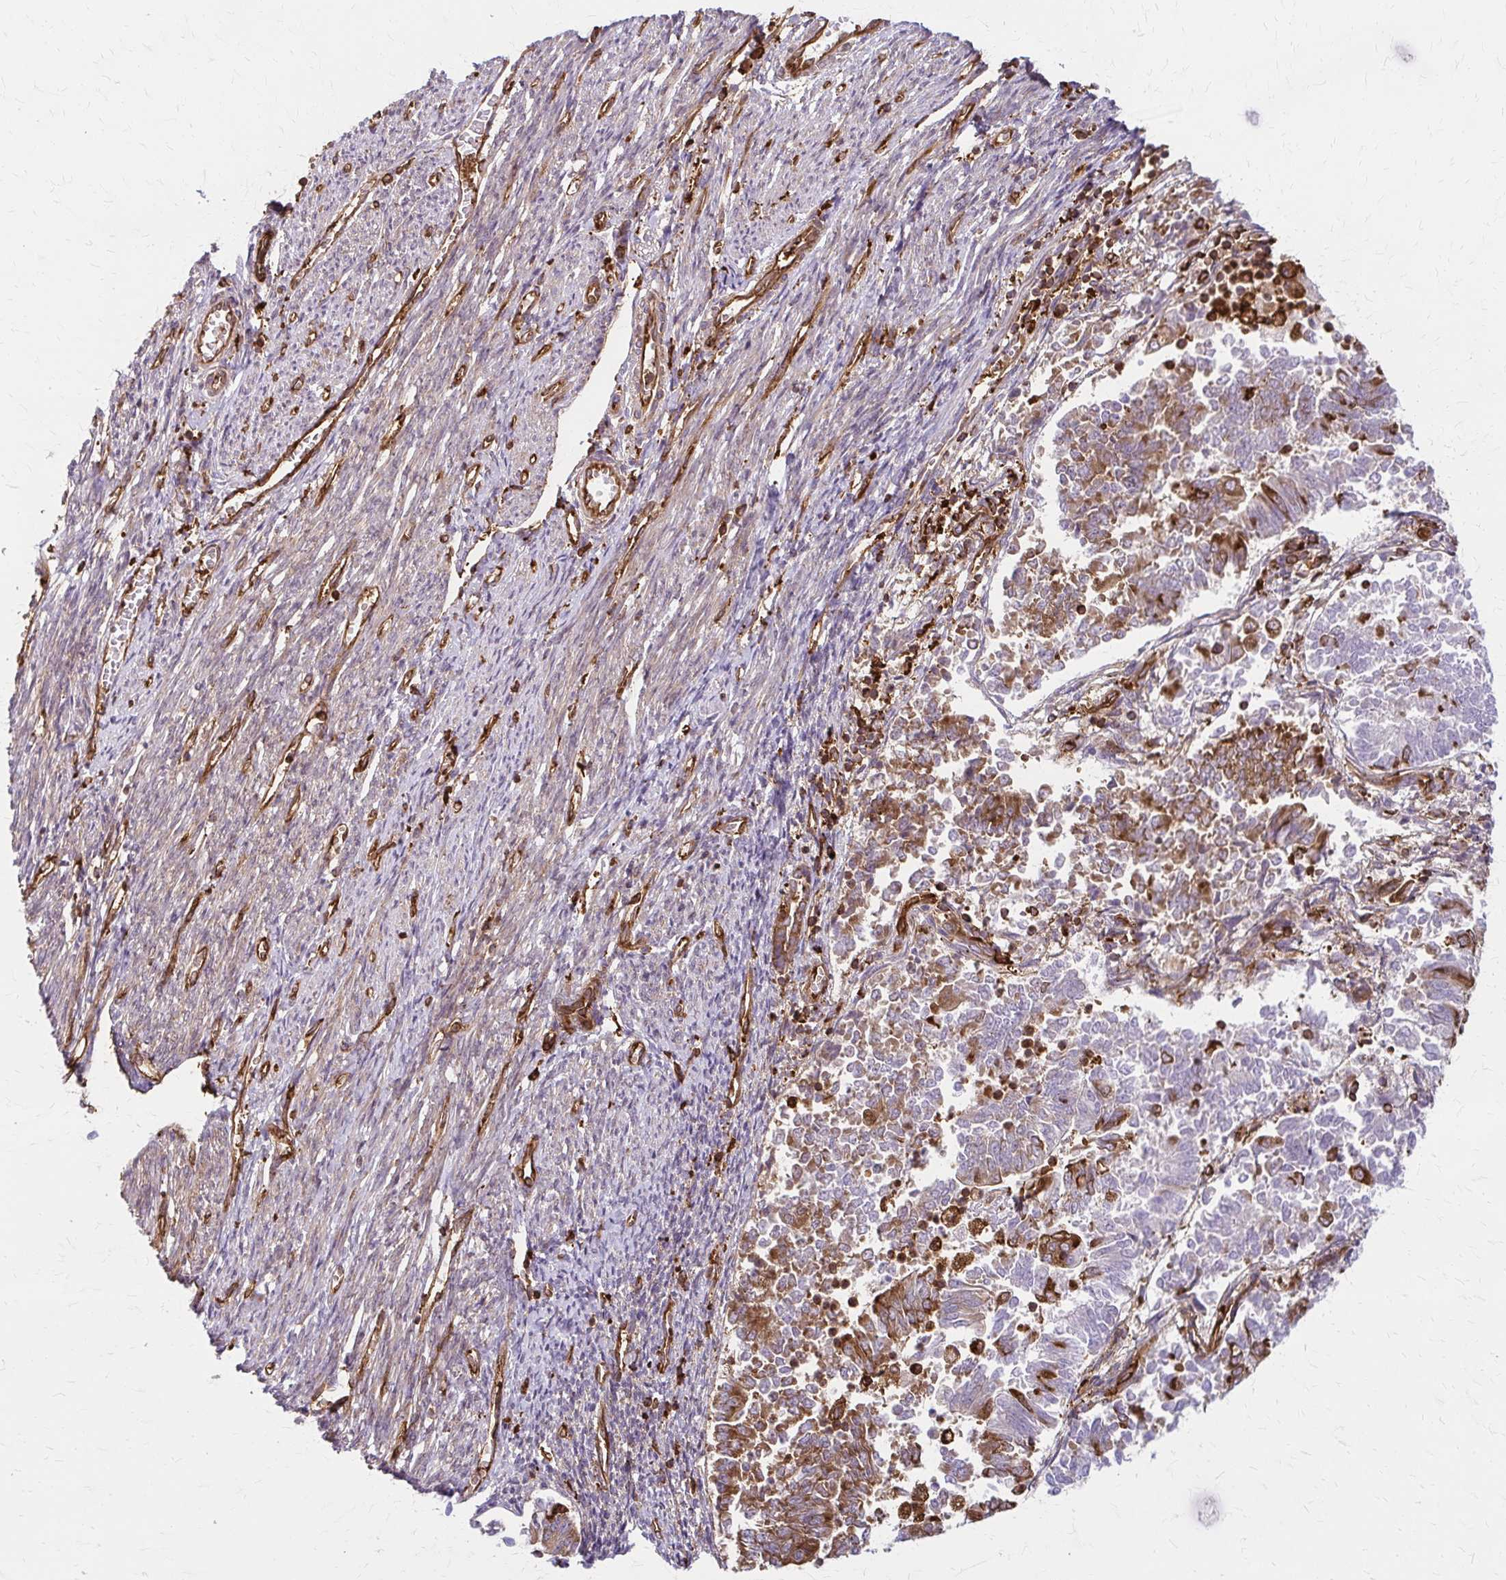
{"staining": {"intensity": "moderate", "quantity": "25%-75%", "location": "cytoplasmic/membranous"}, "tissue": "endometrial cancer", "cell_type": "Tumor cells", "image_type": "cancer", "snomed": [{"axis": "morphology", "description": "Adenocarcinoma, NOS"}, {"axis": "topography", "description": "Endometrium"}], "caption": "Endometrial adenocarcinoma stained with a protein marker shows moderate staining in tumor cells.", "gene": "WASF2", "patient": {"sex": "female", "age": 65}}